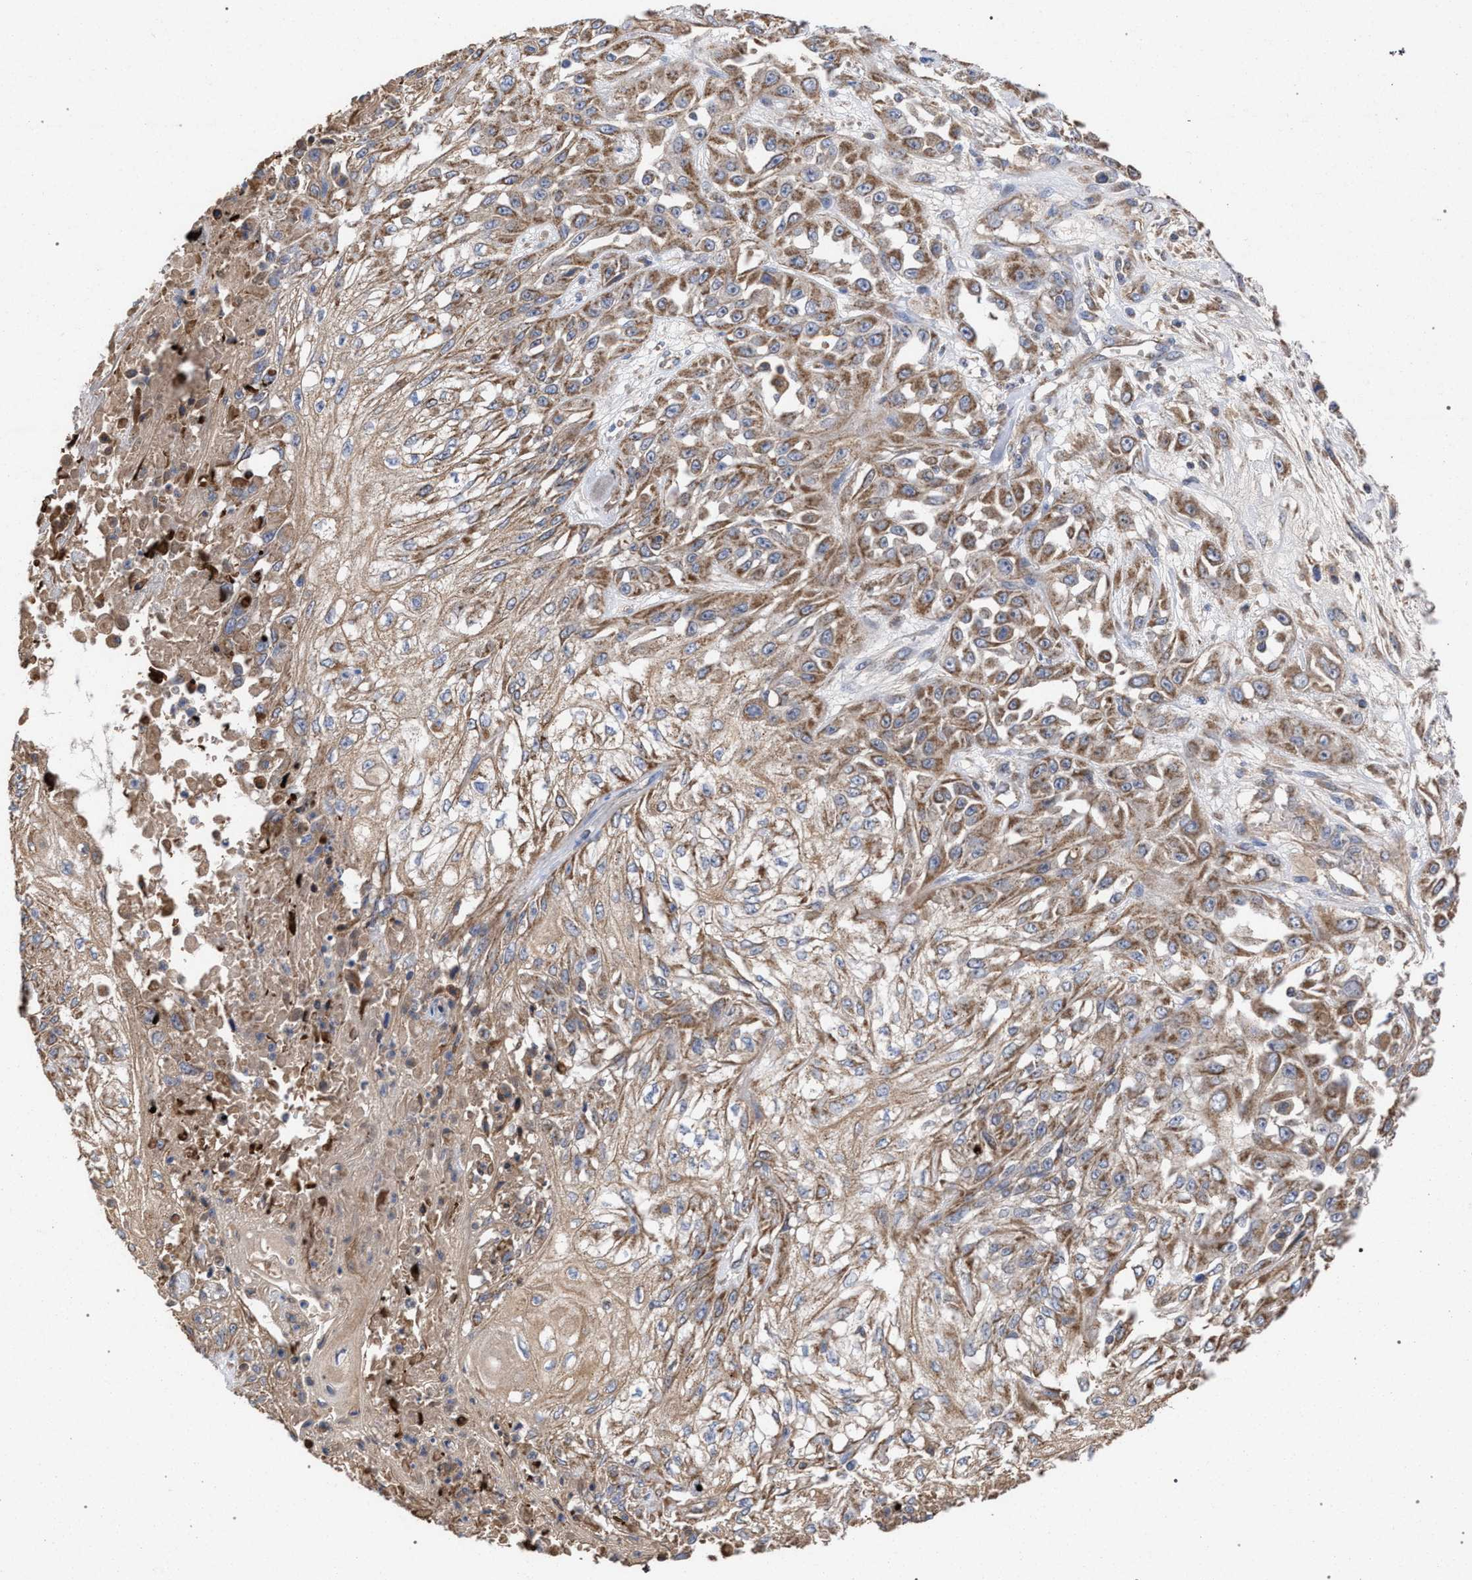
{"staining": {"intensity": "moderate", "quantity": ">75%", "location": "cytoplasmic/membranous"}, "tissue": "skin cancer", "cell_type": "Tumor cells", "image_type": "cancer", "snomed": [{"axis": "morphology", "description": "Squamous cell carcinoma, NOS"}, {"axis": "morphology", "description": "Squamous cell carcinoma, metastatic, NOS"}, {"axis": "topography", "description": "Skin"}, {"axis": "topography", "description": "Lymph node"}], "caption": "Tumor cells exhibit medium levels of moderate cytoplasmic/membranous expression in approximately >75% of cells in metastatic squamous cell carcinoma (skin).", "gene": "BCL2L12", "patient": {"sex": "male", "age": 75}}